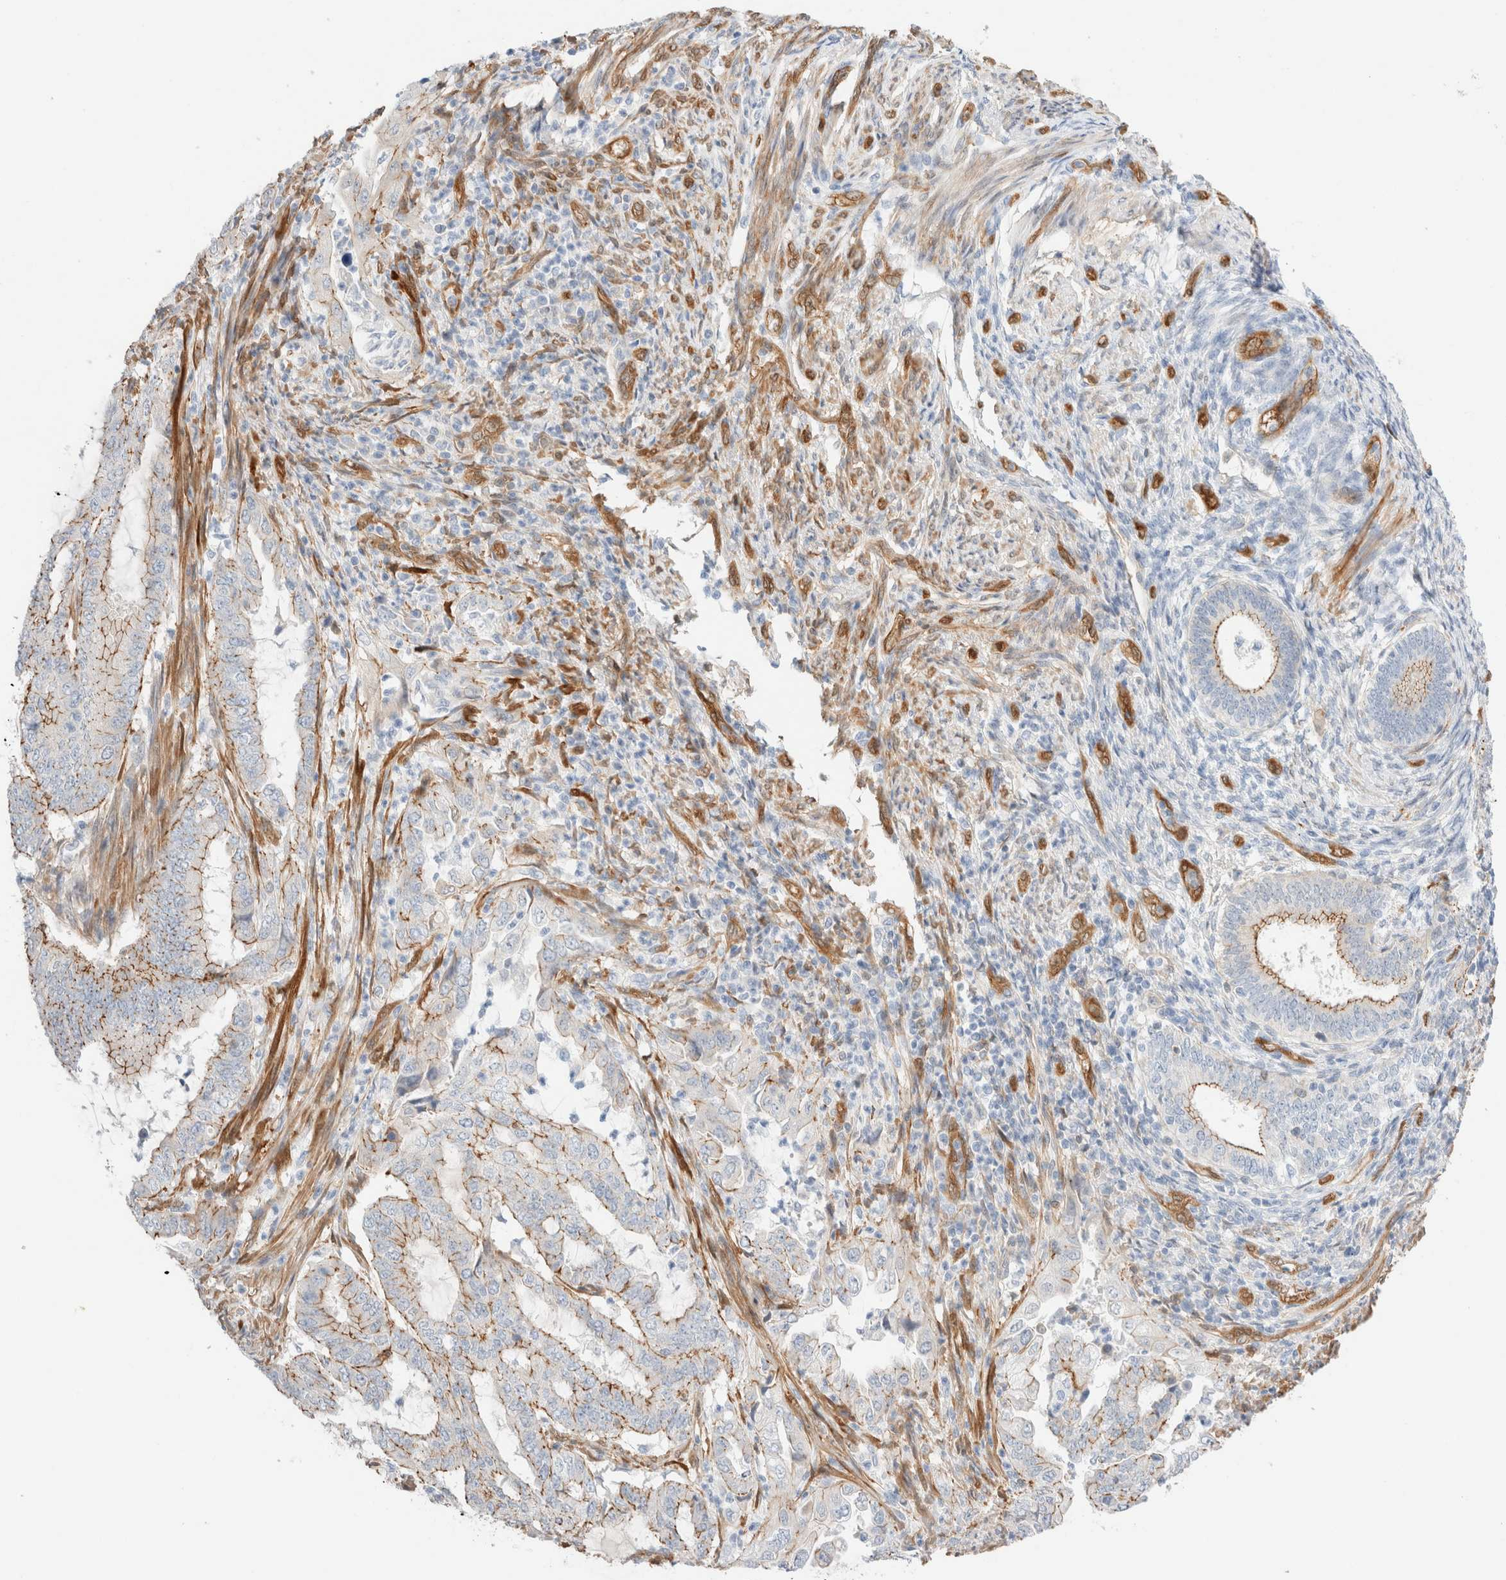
{"staining": {"intensity": "moderate", "quantity": ">75%", "location": "cytoplasmic/membranous"}, "tissue": "endometrial cancer", "cell_type": "Tumor cells", "image_type": "cancer", "snomed": [{"axis": "morphology", "description": "Adenocarcinoma, NOS"}, {"axis": "topography", "description": "Endometrium"}], "caption": "DAB immunohistochemical staining of endometrial cancer exhibits moderate cytoplasmic/membranous protein staining in about >75% of tumor cells.", "gene": "LMCD1", "patient": {"sex": "female", "age": 51}}